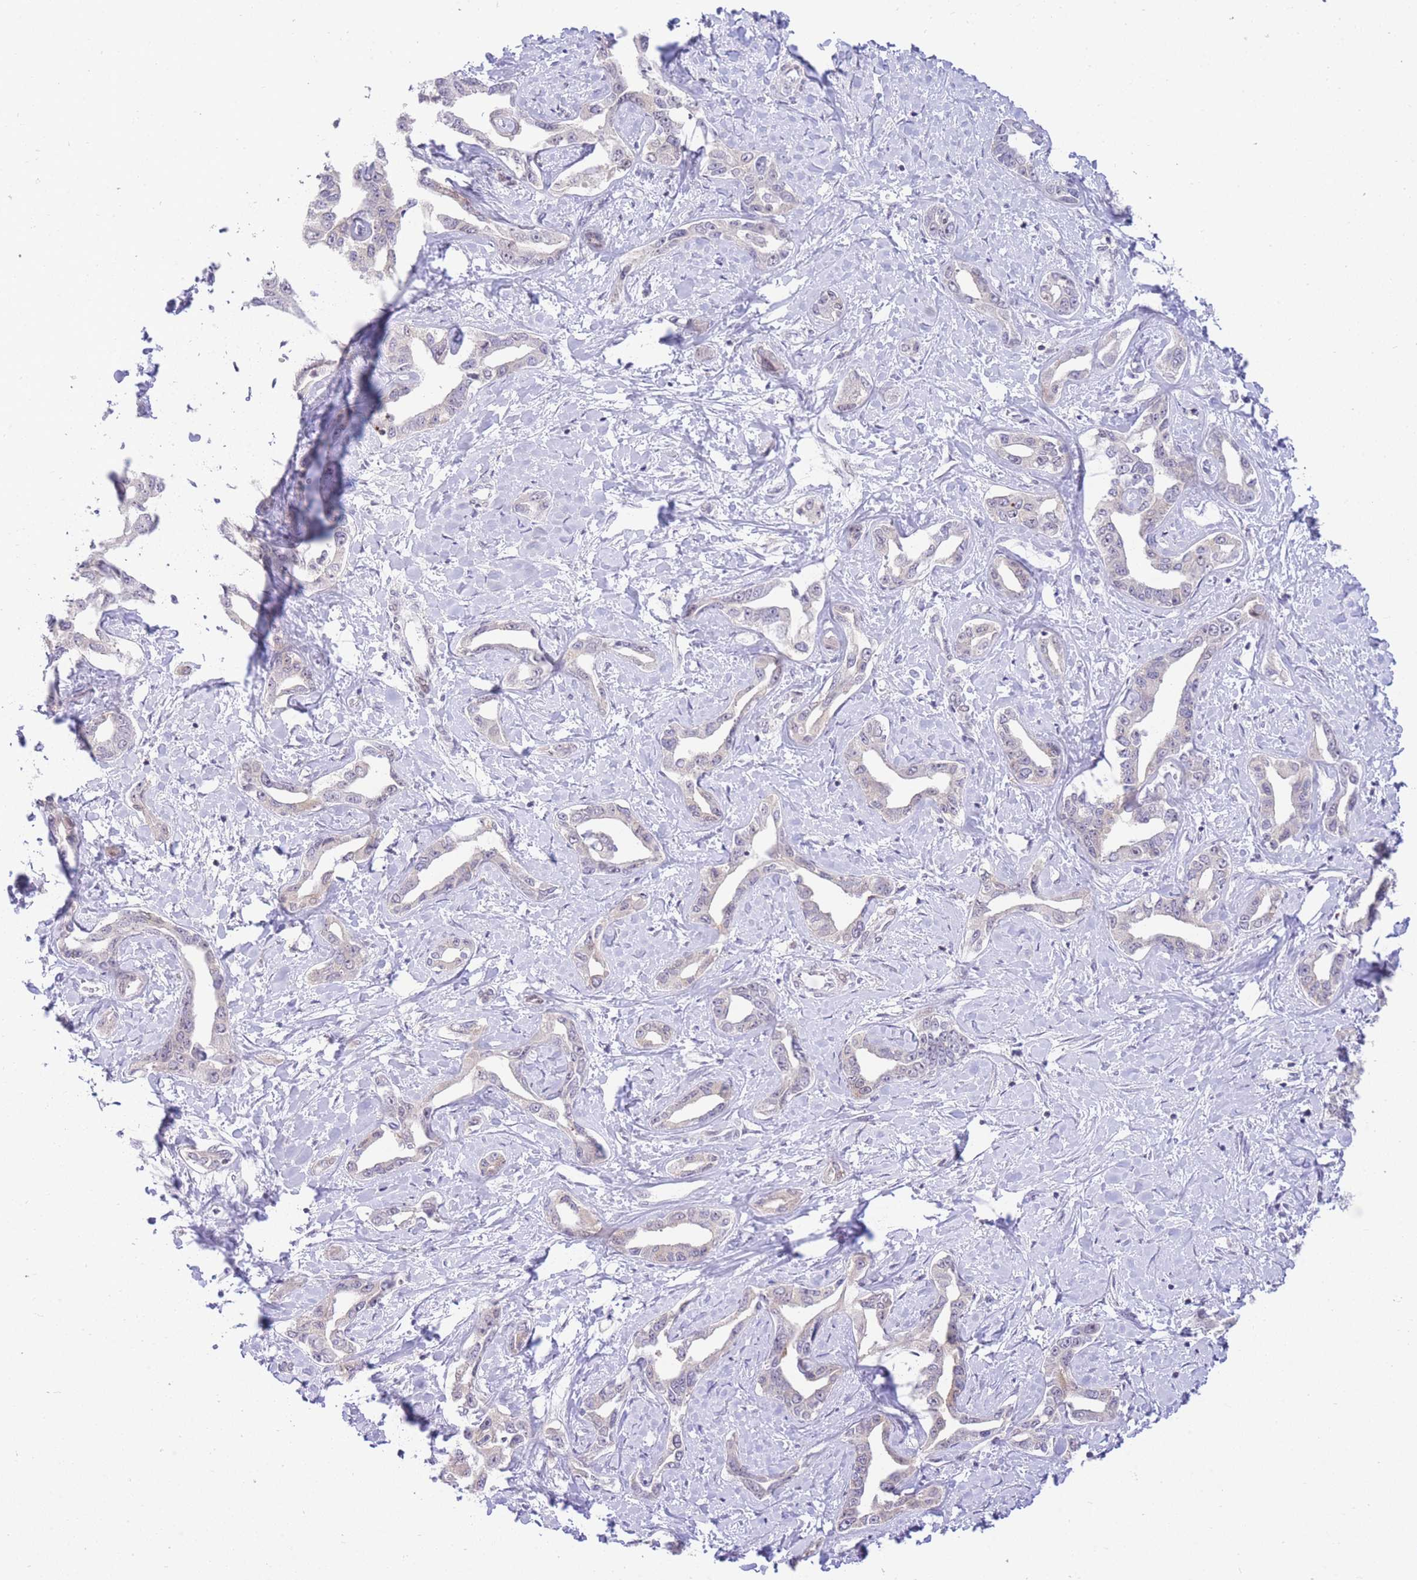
{"staining": {"intensity": "negative", "quantity": "none", "location": "none"}, "tissue": "liver cancer", "cell_type": "Tumor cells", "image_type": "cancer", "snomed": [{"axis": "morphology", "description": "Cholangiocarcinoma"}, {"axis": "topography", "description": "Liver"}], "caption": "Photomicrograph shows no significant protein expression in tumor cells of liver cancer (cholangiocarcinoma).", "gene": "STK39", "patient": {"sex": "male", "age": 59}}